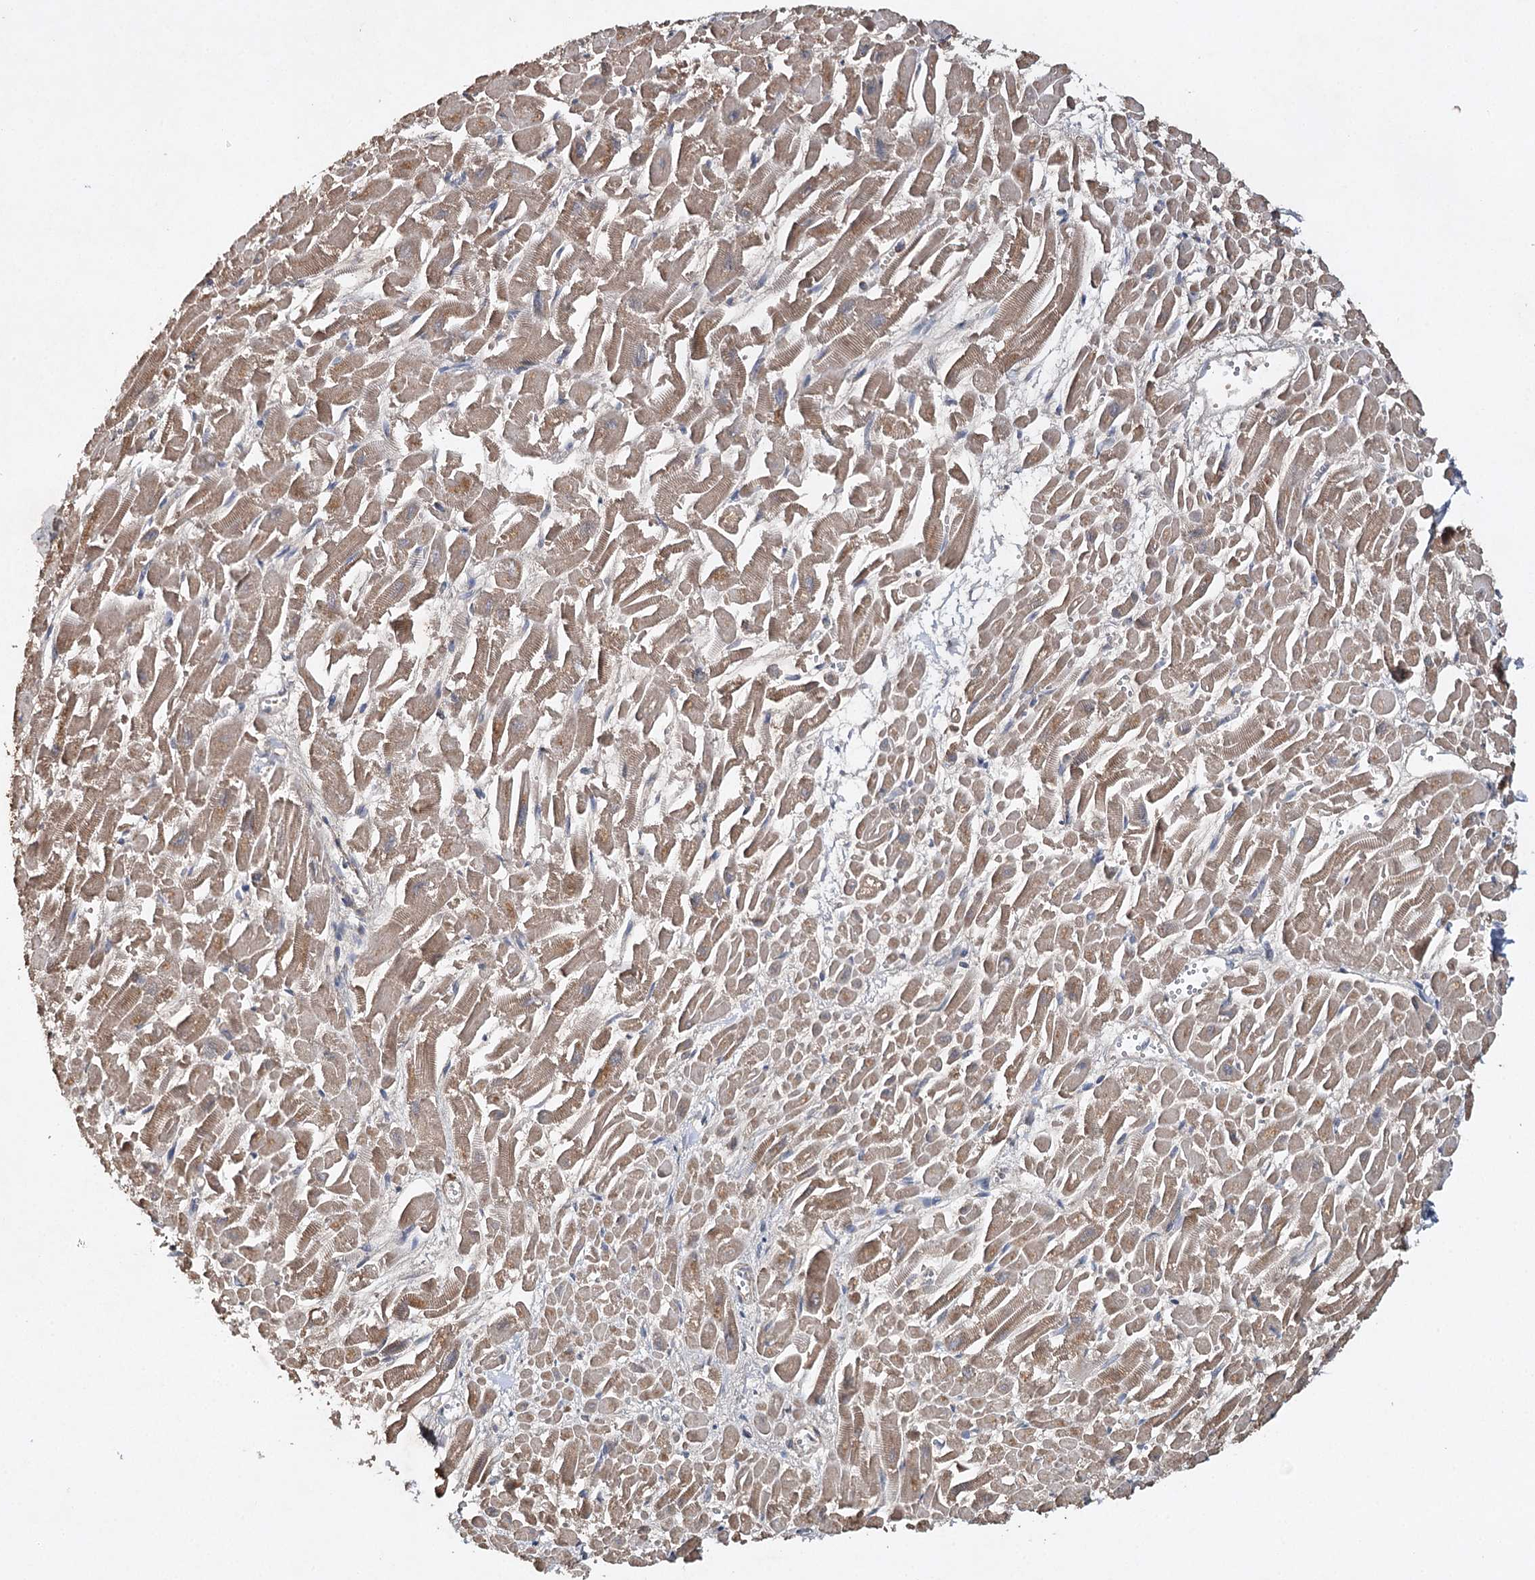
{"staining": {"intensity": "moderate", "quantity": ">75%", "location": "cytoplasmic/membranous"}, "tissue": "heart muscle", "cell_type": "Cardiomyocytes", "image_type": "normal", "snomed": [{"axis": "morphology", "description": "Normal tissue, NOS"}, {"axis": "topography", "description": "Heart"}], "caption": "A brown stain labels moderate cytoplasmic/membranous staining of a protein in cardiomyocytes of normal heart muscle. The protein of interest is shown in brown color, while the nuclei are stained blue.", "gene": "PIK3CB", "patient": {"sex": "male", "age": 54}}